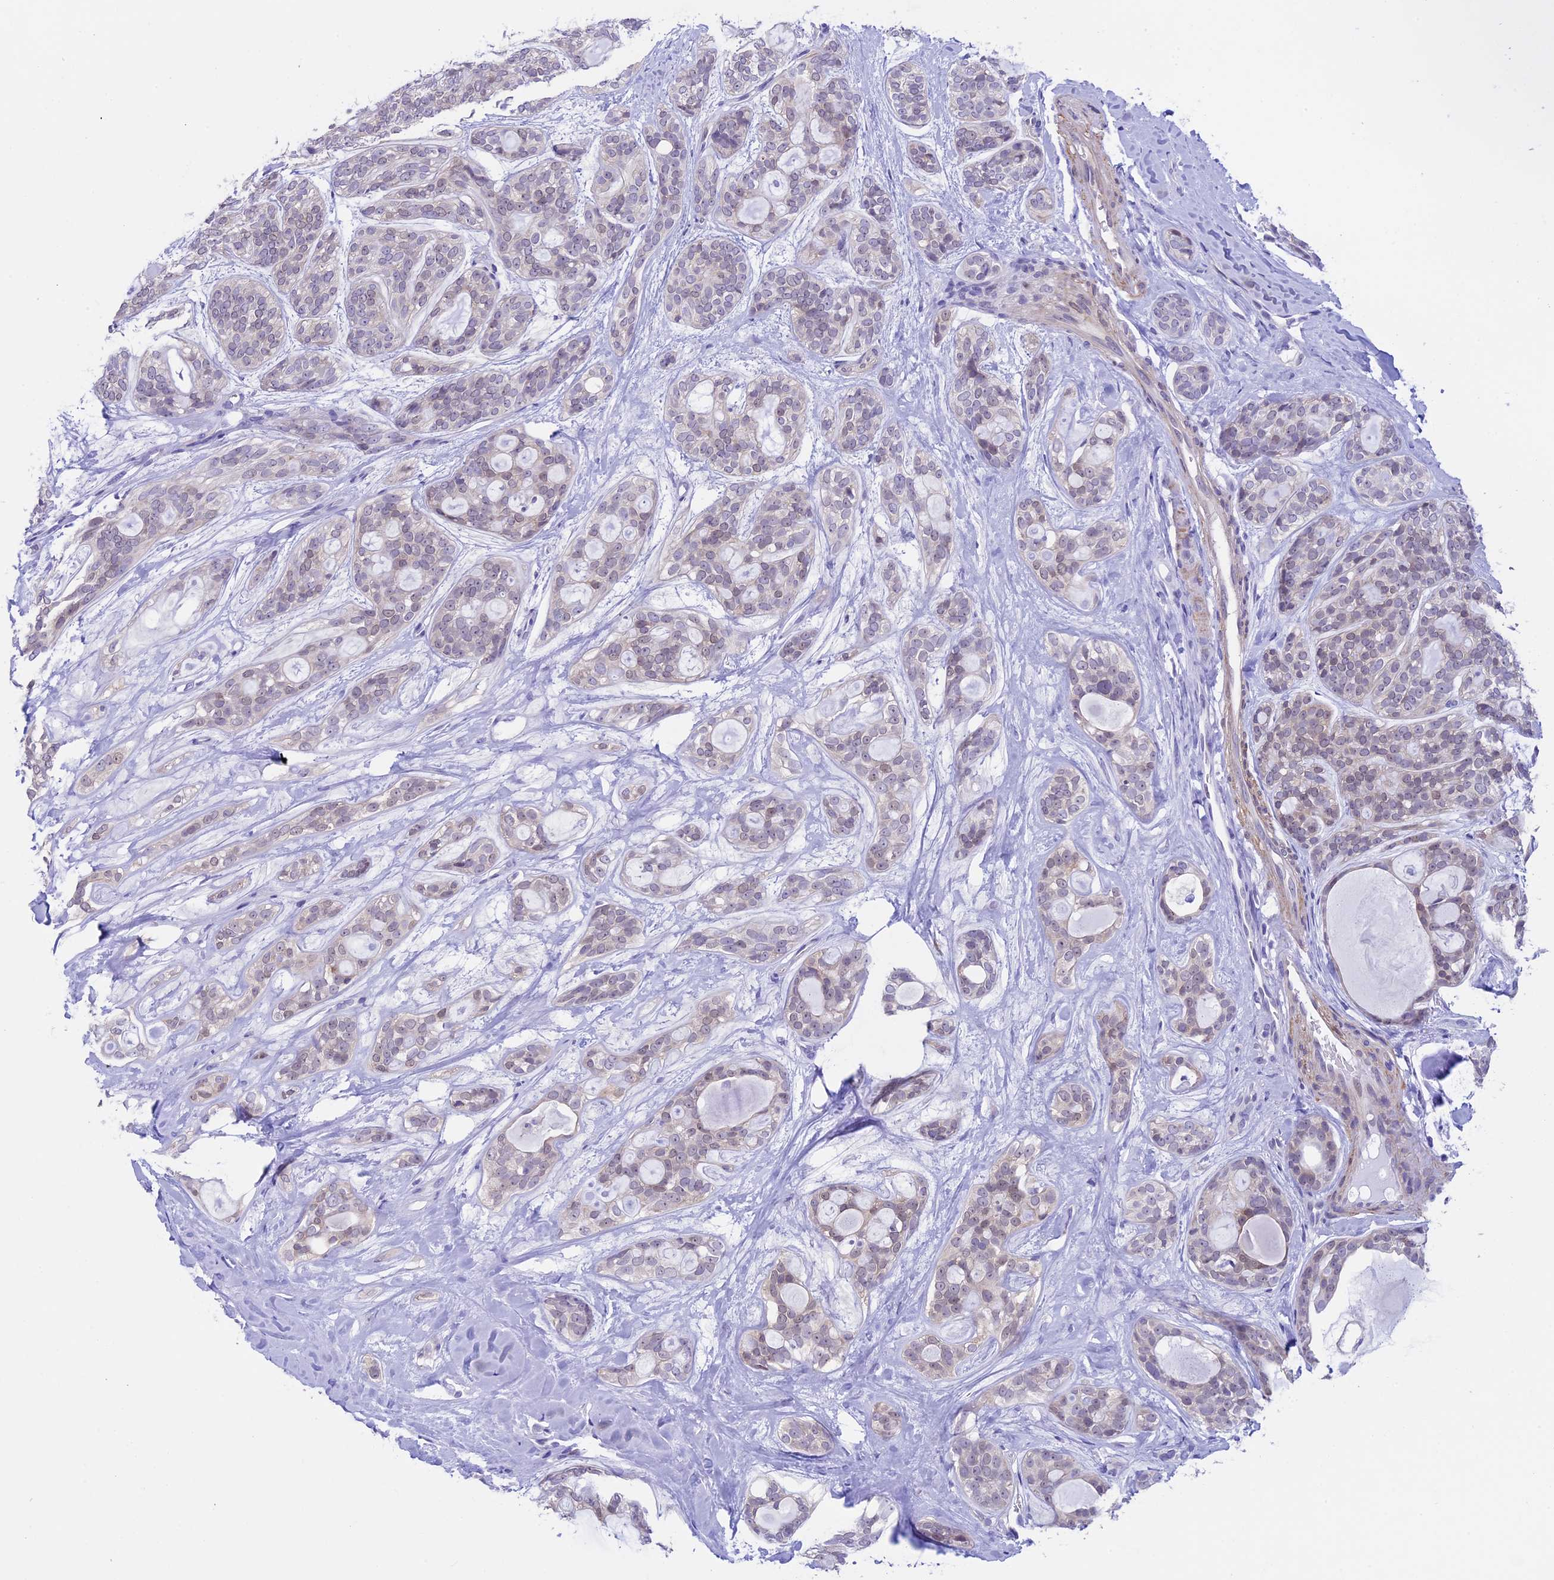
{"staining": {"intensity": "negative", "quantity": "none", "location": "none"}, "tissue": "head and neck cancer", "cell_type": "Tumor cells", "image_type": "cancer", "snomed": [{"axis": "morphology", "description": "Adenocarcinoma, NOS"}, {"axis": "topography", "description": "Head-Neck"}], "caption": "The histopathology image displays no significant staining in tumor cells of head and neck cancer (adenocarcinoma).", "gene": "IGSF6", "patient": {"sex": "male", "age": 66}}